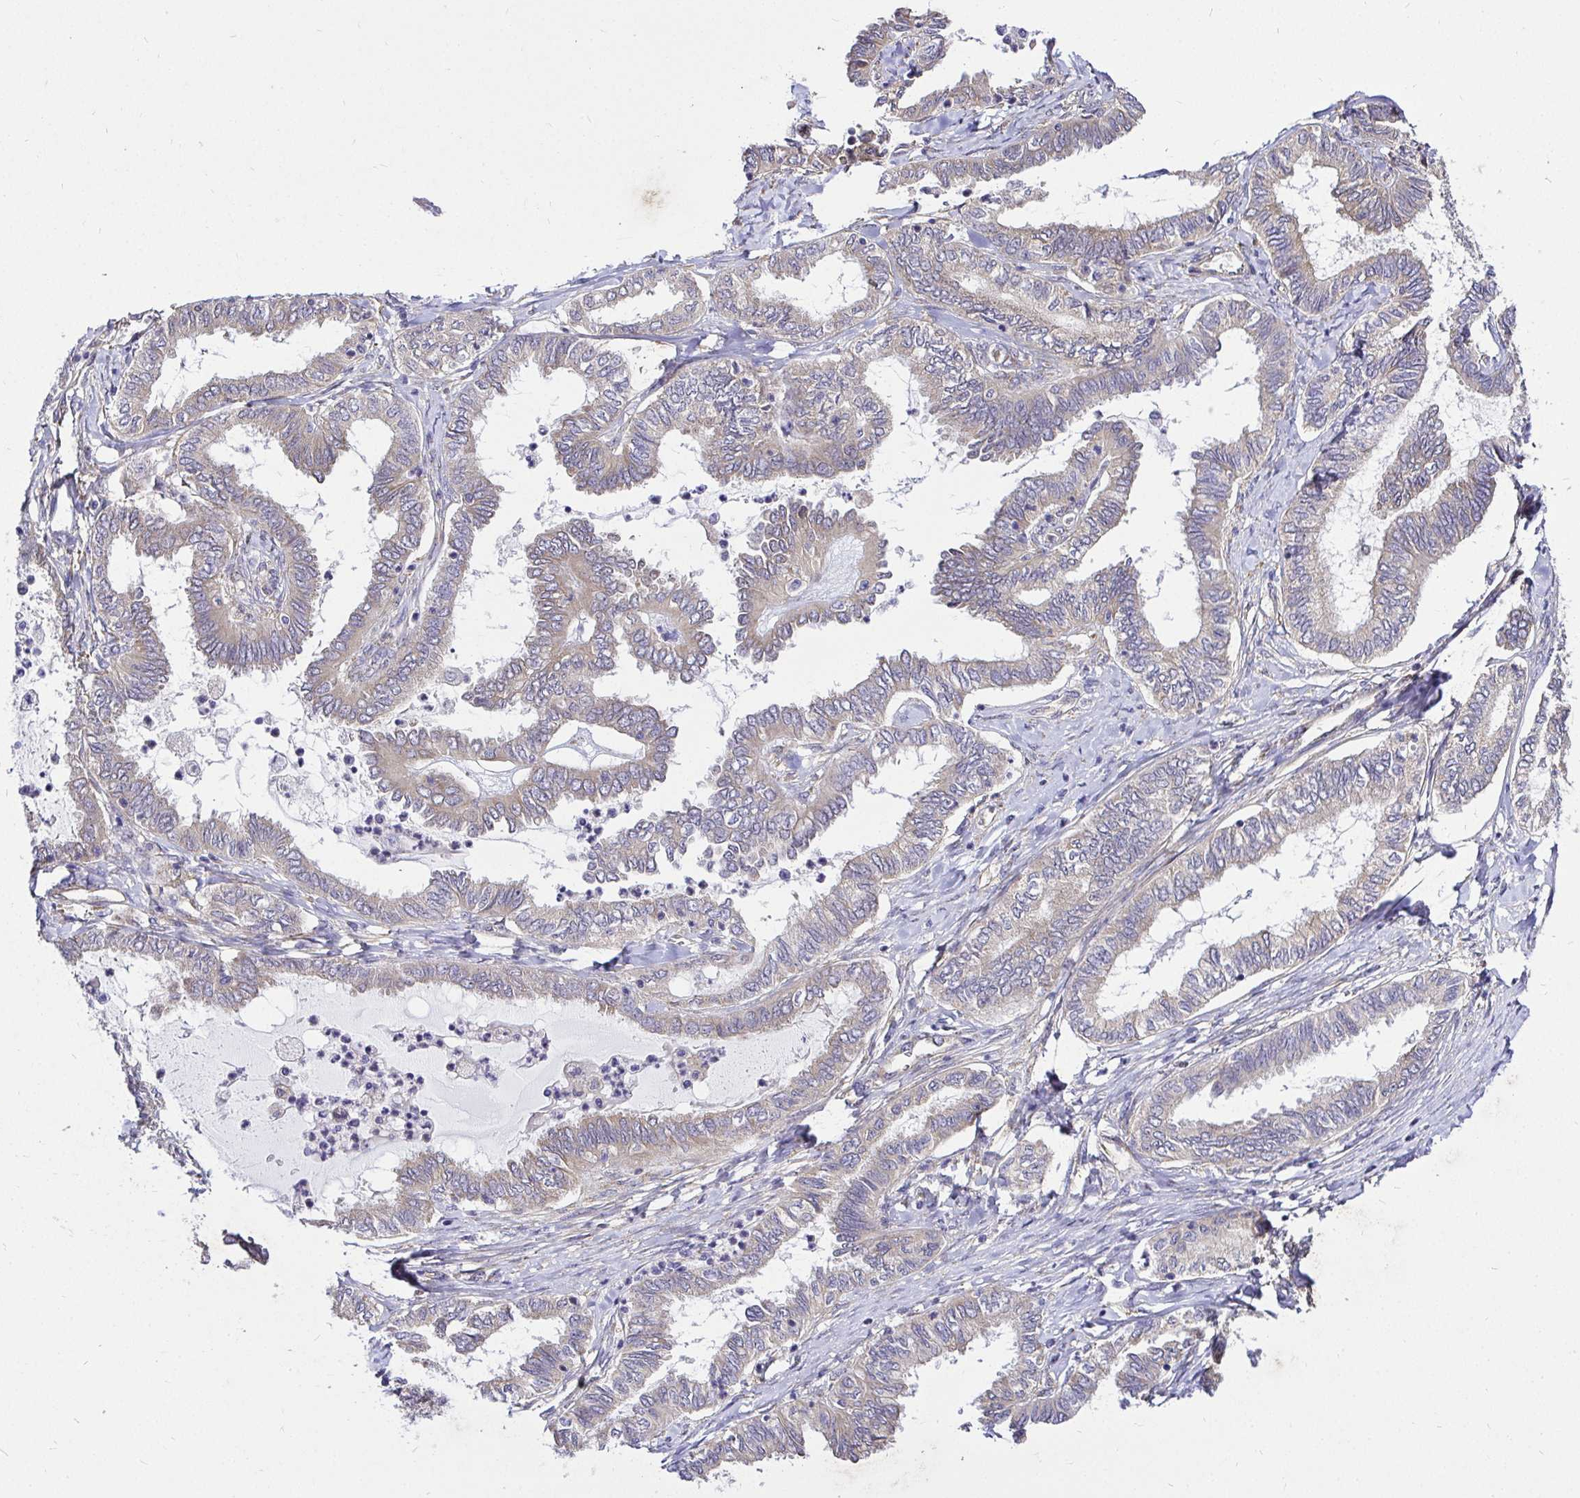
{"staining": {"intensity": "weak", "quantity": "<25%", "location": "cytoplasmic/membranous"}, "tissue": "ovarian cancer", "cell_type": "Tumor cells", "image_type": "cancer", "snomed": [{"axis": "morphology", "description": "Carcinoma, endometroid"}, {"axis": "topography", "description": "Ovary"}], "caption": "The photomicrograph reveals no significant staining in tumor cells of ovarian cancer (endometroid carcinoma).", "gene": "CCDC122", "patient": {"sex": "female", "age": 70}}